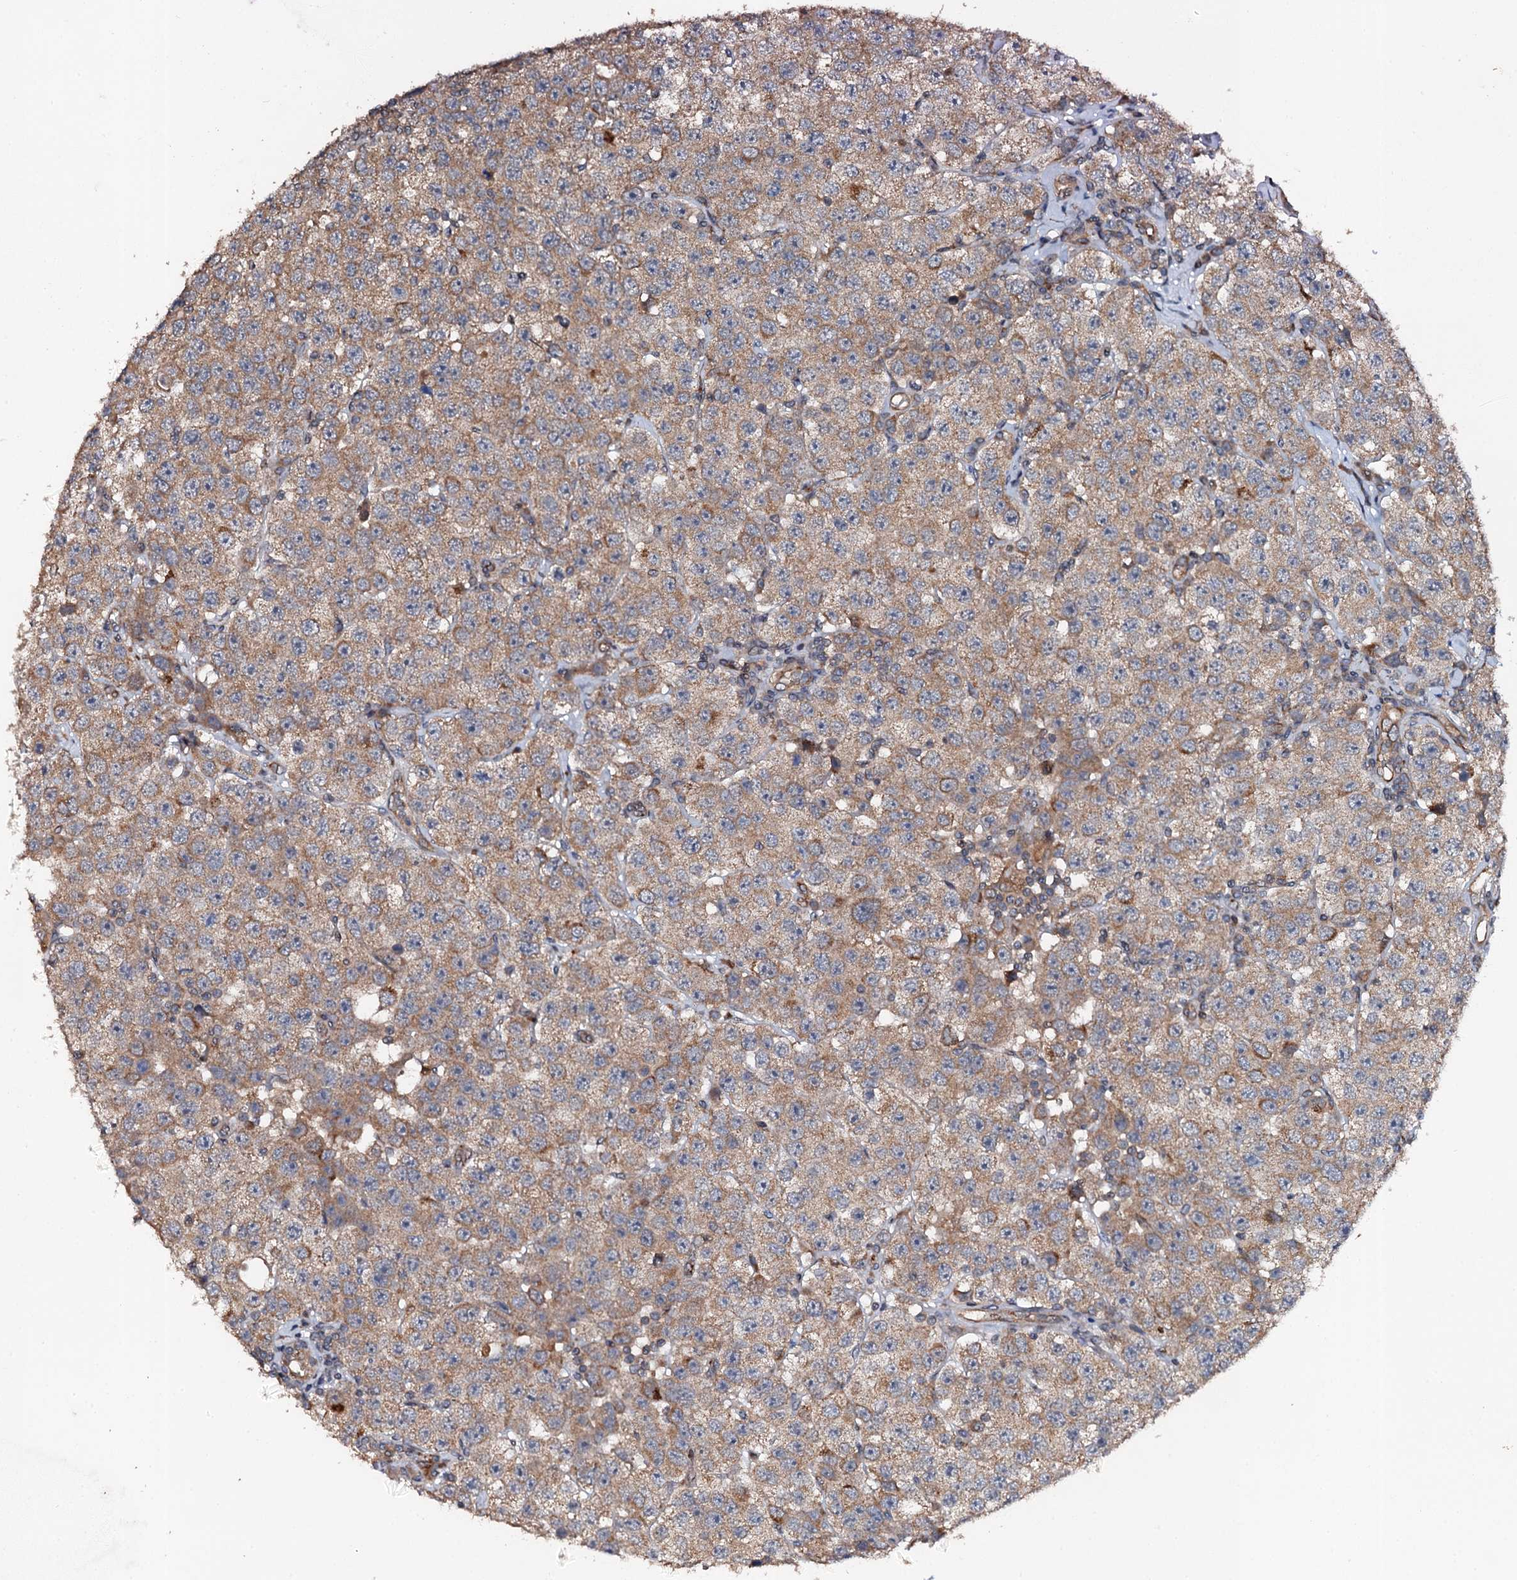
{"staining": {"intensity": "moderate", "quantity": ">75%", "location": "cytoplasmic/membranous"}, "tissue": "testis cancer", "cell_type": "Tumor cells", "image_type": "cancer", "snomed": [{"axis": "morphology", "description": "Seminoma, NOS"}, {"axis": "topography", "description": "Testis"}], "caption": "Immunohistochemical staining of testis cancer reveals medium levels of moderate cytoplasmic/membranous staining in approximately >75% of tumor cells.", "gene": "GLCE", "patient": {"sex": "male", "age": 28}}